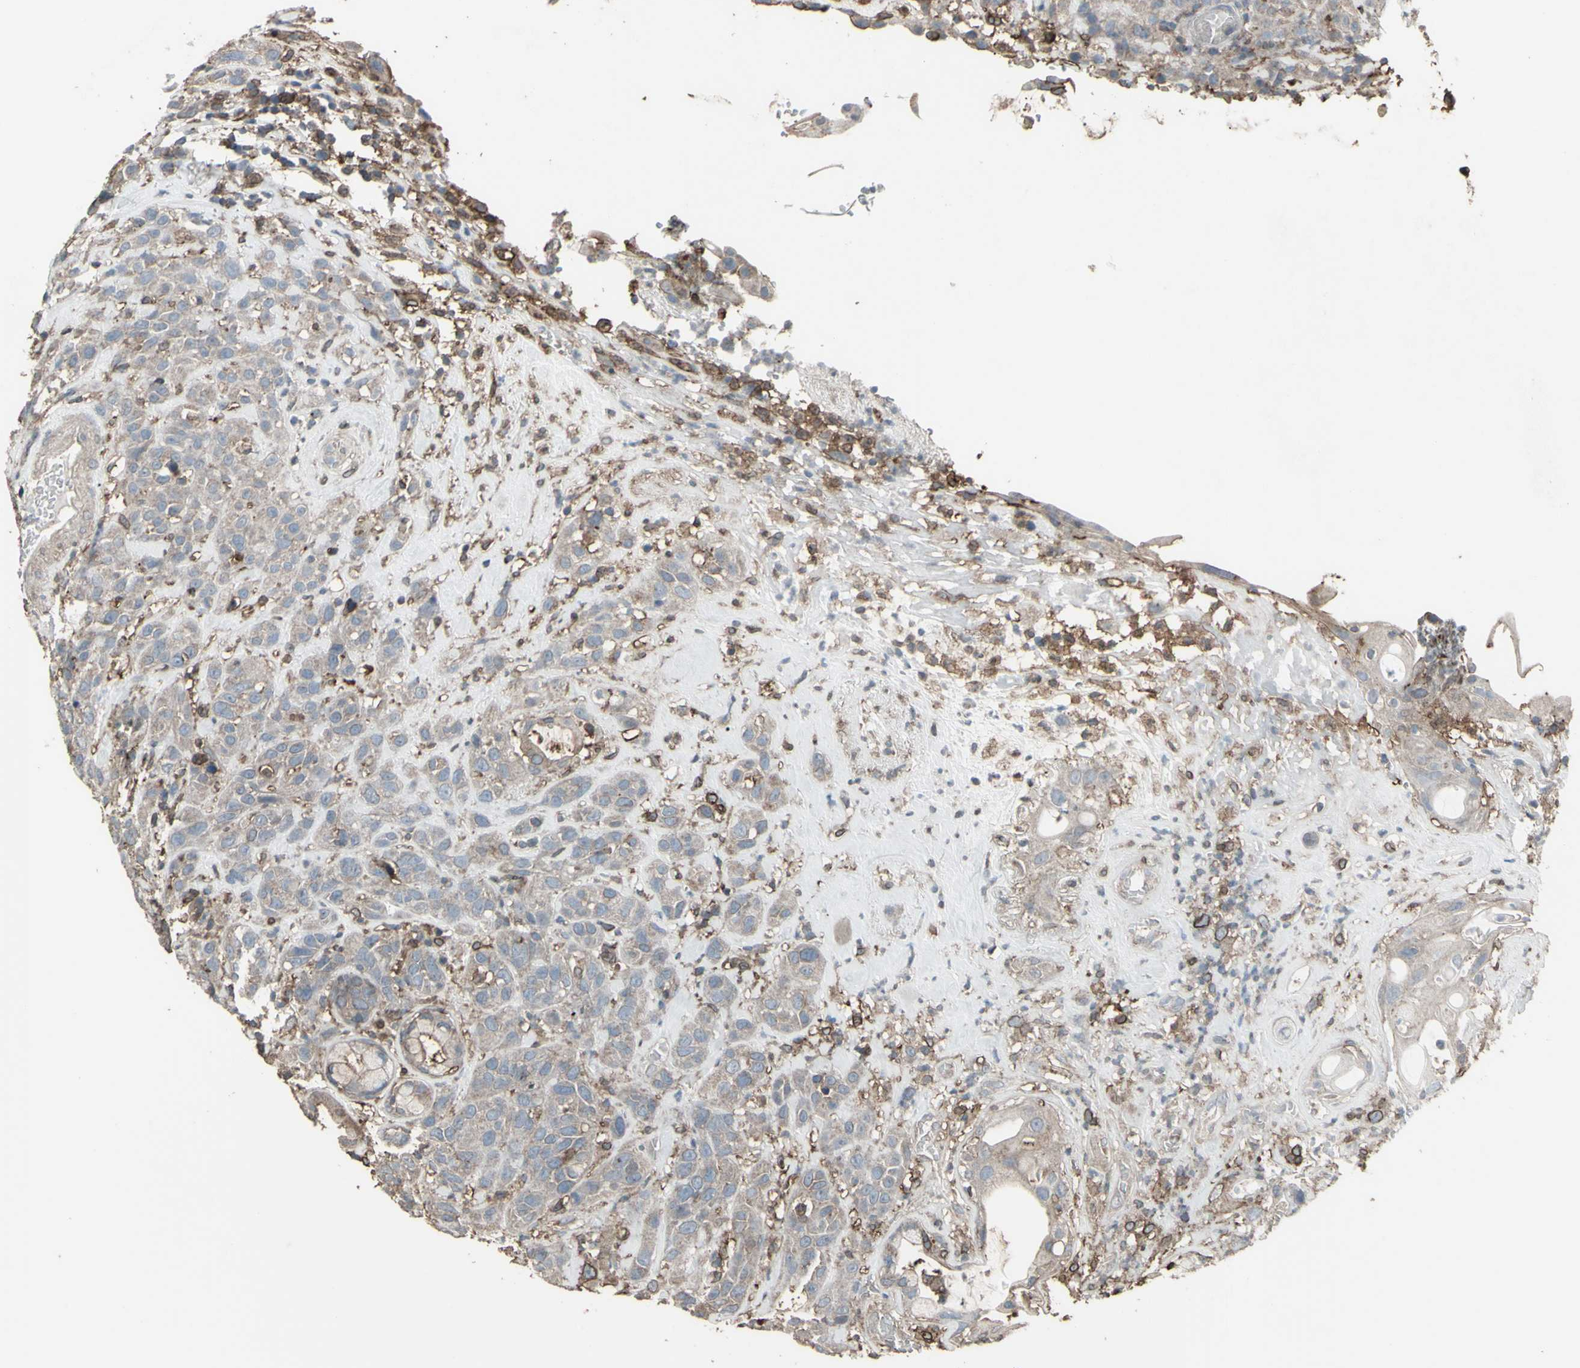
{"staining": {"intensity": "weak", "quantity": "25%-75%", "location": "cytoplasmic/membranous"}, "tissue": "head and neck cancer", "cell_type": "Tumor cells", "image_type": "cancer", "snomed": [{"axis": "morphology", "description": "Squamous cell carcinoma, NOS"}, {"axis": "topography", "description": "Head-Neck"}], "caption": "This image shows immunohistochemistry staining of head and neck cancer, with low weak cytoplasmic/membranous staining in approximately 25%-75% of tumor cells.", "gene": "SMO", "patient": {"sex": "male", "age": 62}}